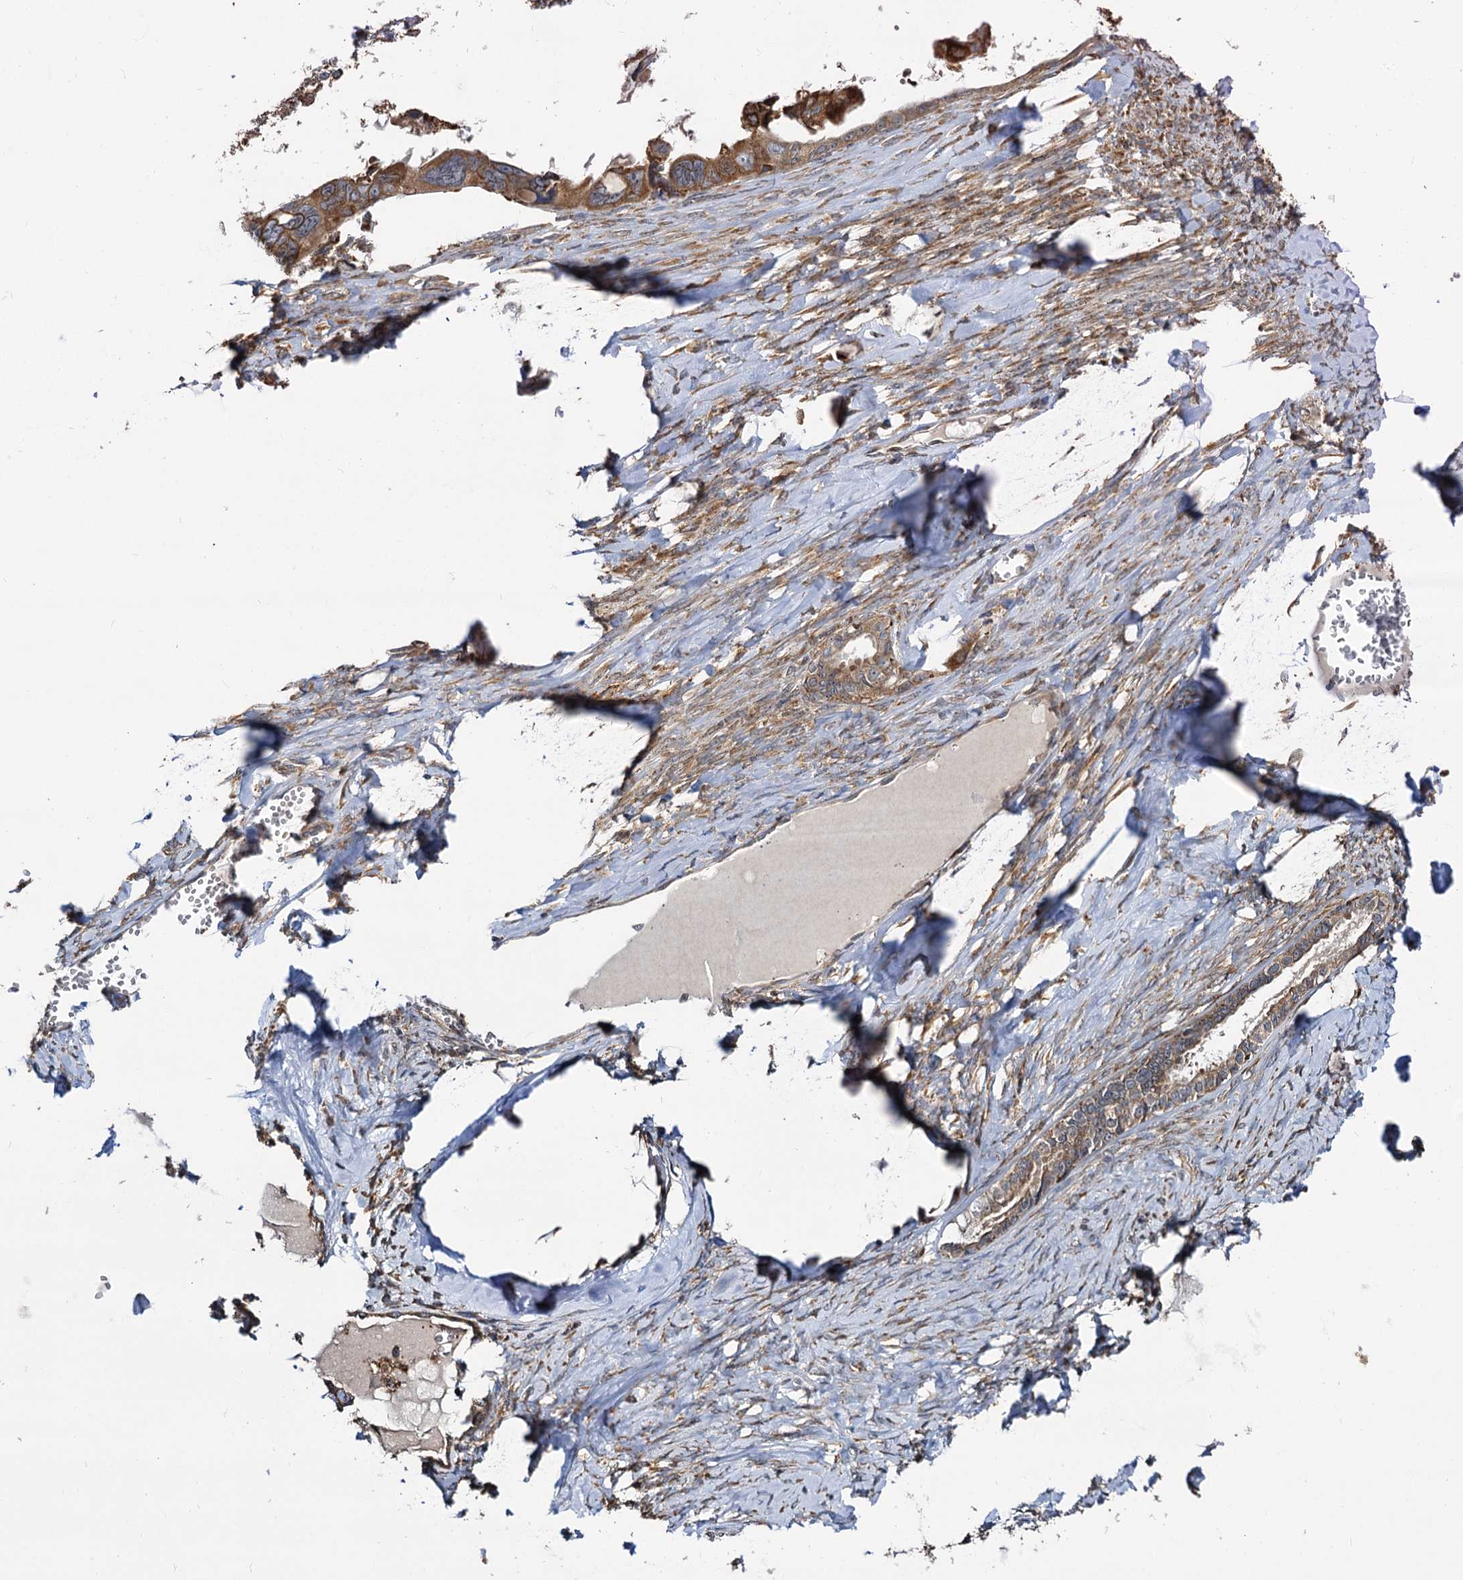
{"staining": {"intensity": "moderate", "quantity": ">75%", "location": "cytoplasmic/membranous"}, "tissue": "ovarian cancer", "cell_type": "Tumor cells", "image_type": "cancer", "snomed": [{"axis": "morphology", "description": "Cystadenocarcinoma, serous, NOS"}, {"axis": "topography", "description": "Ovary"}], "caption": "Immunohistochemical staining of ovarian cancer (serous cystadenocarcinoma) demonstrates medium levels of moderate cytoplasmic/membranous protein positivity in about >75% of tumor cells.", "gene": "UFM1", "patient": {"sex": "female", "age": 79}}